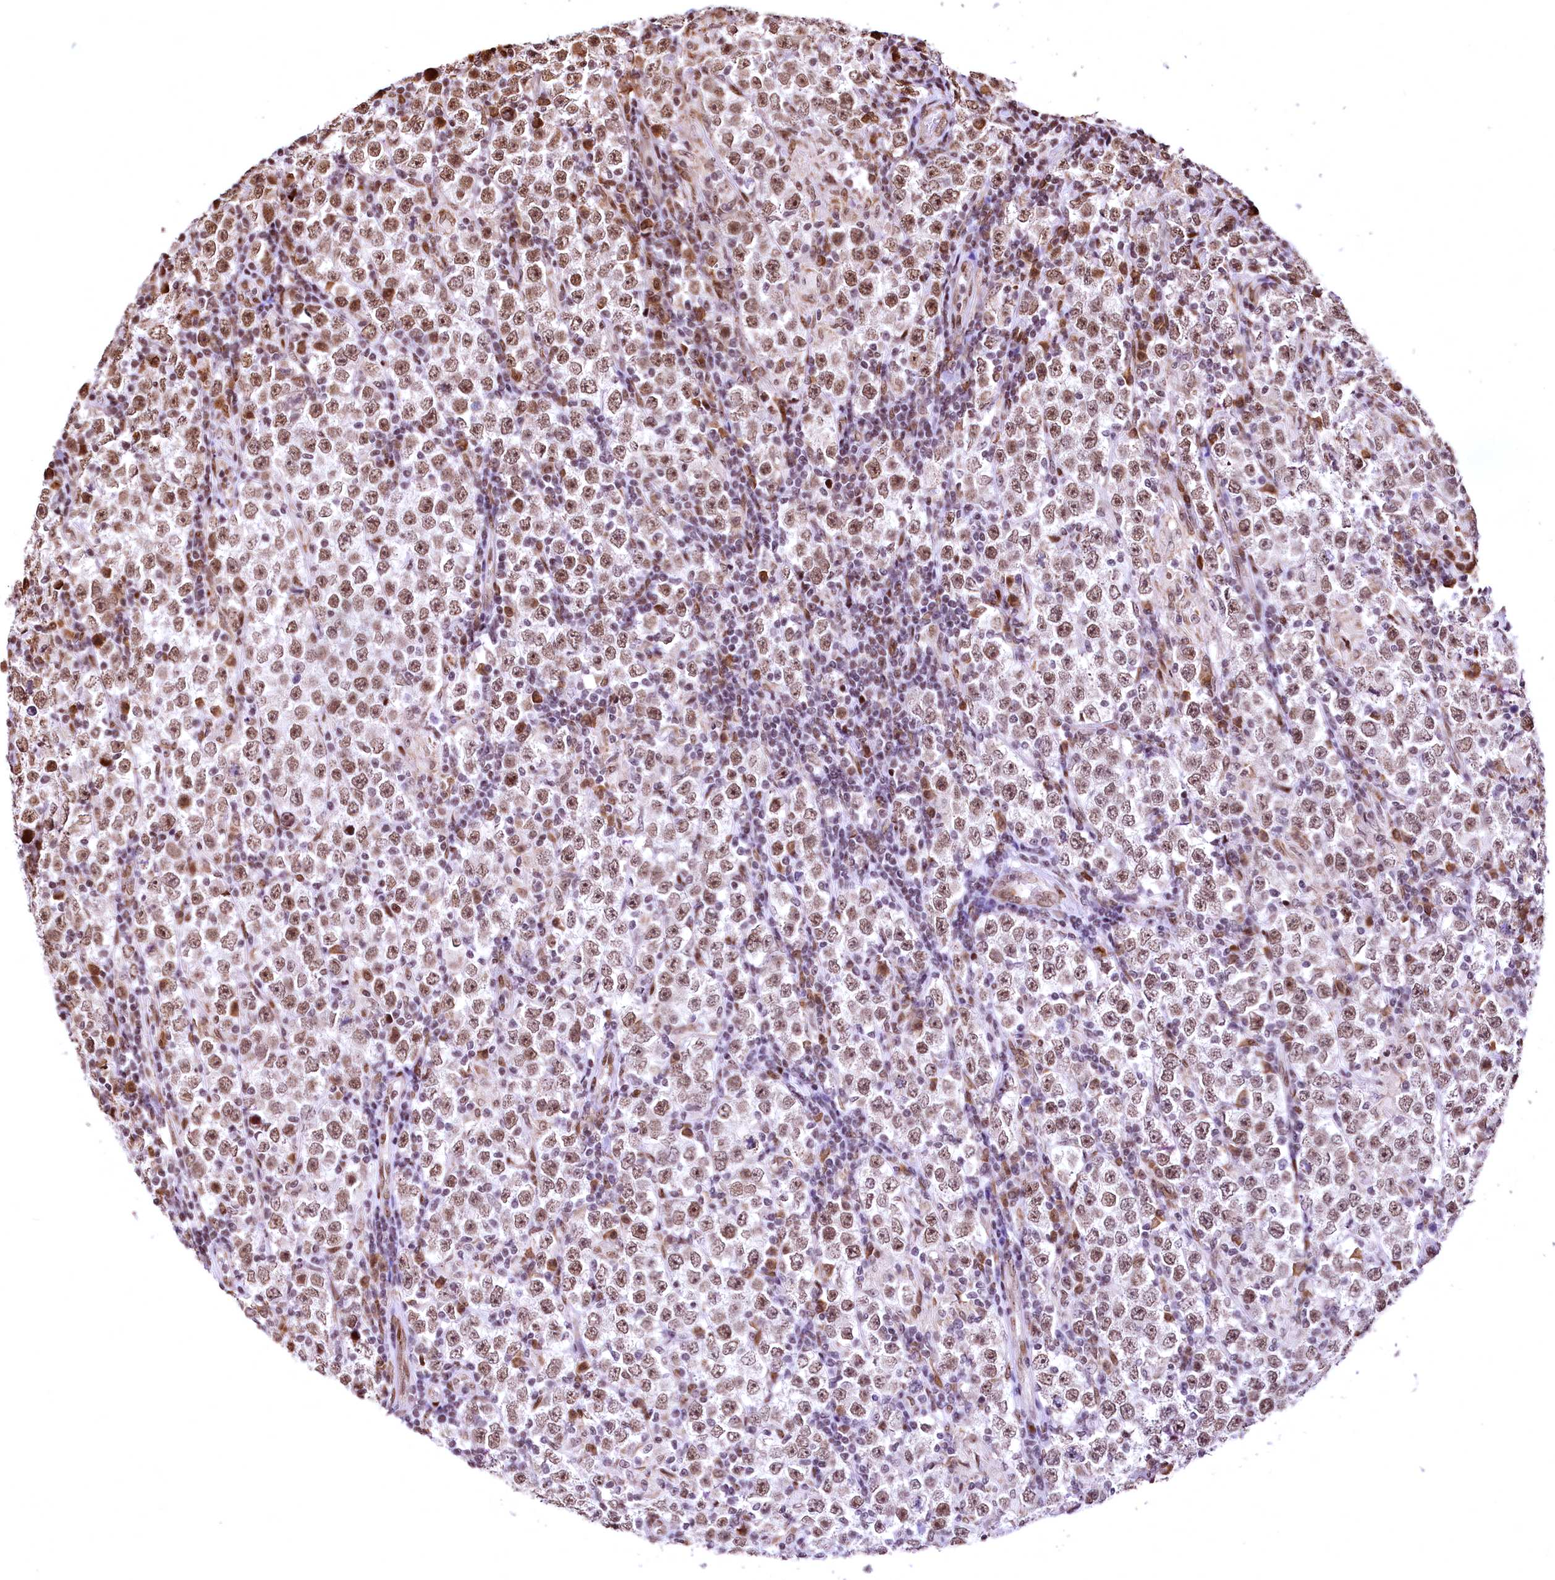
{"staining": {"intensity": "moderate", "quantity": "25%-75%", "location": "nuclear"}, "tissue": "testis cancer", "cell_type": "Tumor cells", "image_type": "cancer", "snomed": [{"axis": "morphology", "description": "Normal tissue, NOS"}, {"axis": "morphology", "description": "Urothelial carcinoma, High grade"}, {"axis": "morphology", "description": "Seminoma, NOS"}, {"axis": "morphology", "description": "Carcinoma, Embryonal, NOS"}, {"axis": "topography", "description": "Urinary bladder"}, {"axis": "topography", "description": "Testis"}], "caption": "IHC histopathology image of neoplastic tissue: human testis embryonal carcinoma stained using immunohistochemistry demonstrates medium levels of moderate protein expression localized specifically in the nuclear of tumor cells, appearing as a nuclear brown color.", "gene": "PDS5B", "patient": {"sex": "male", "age": 41}}